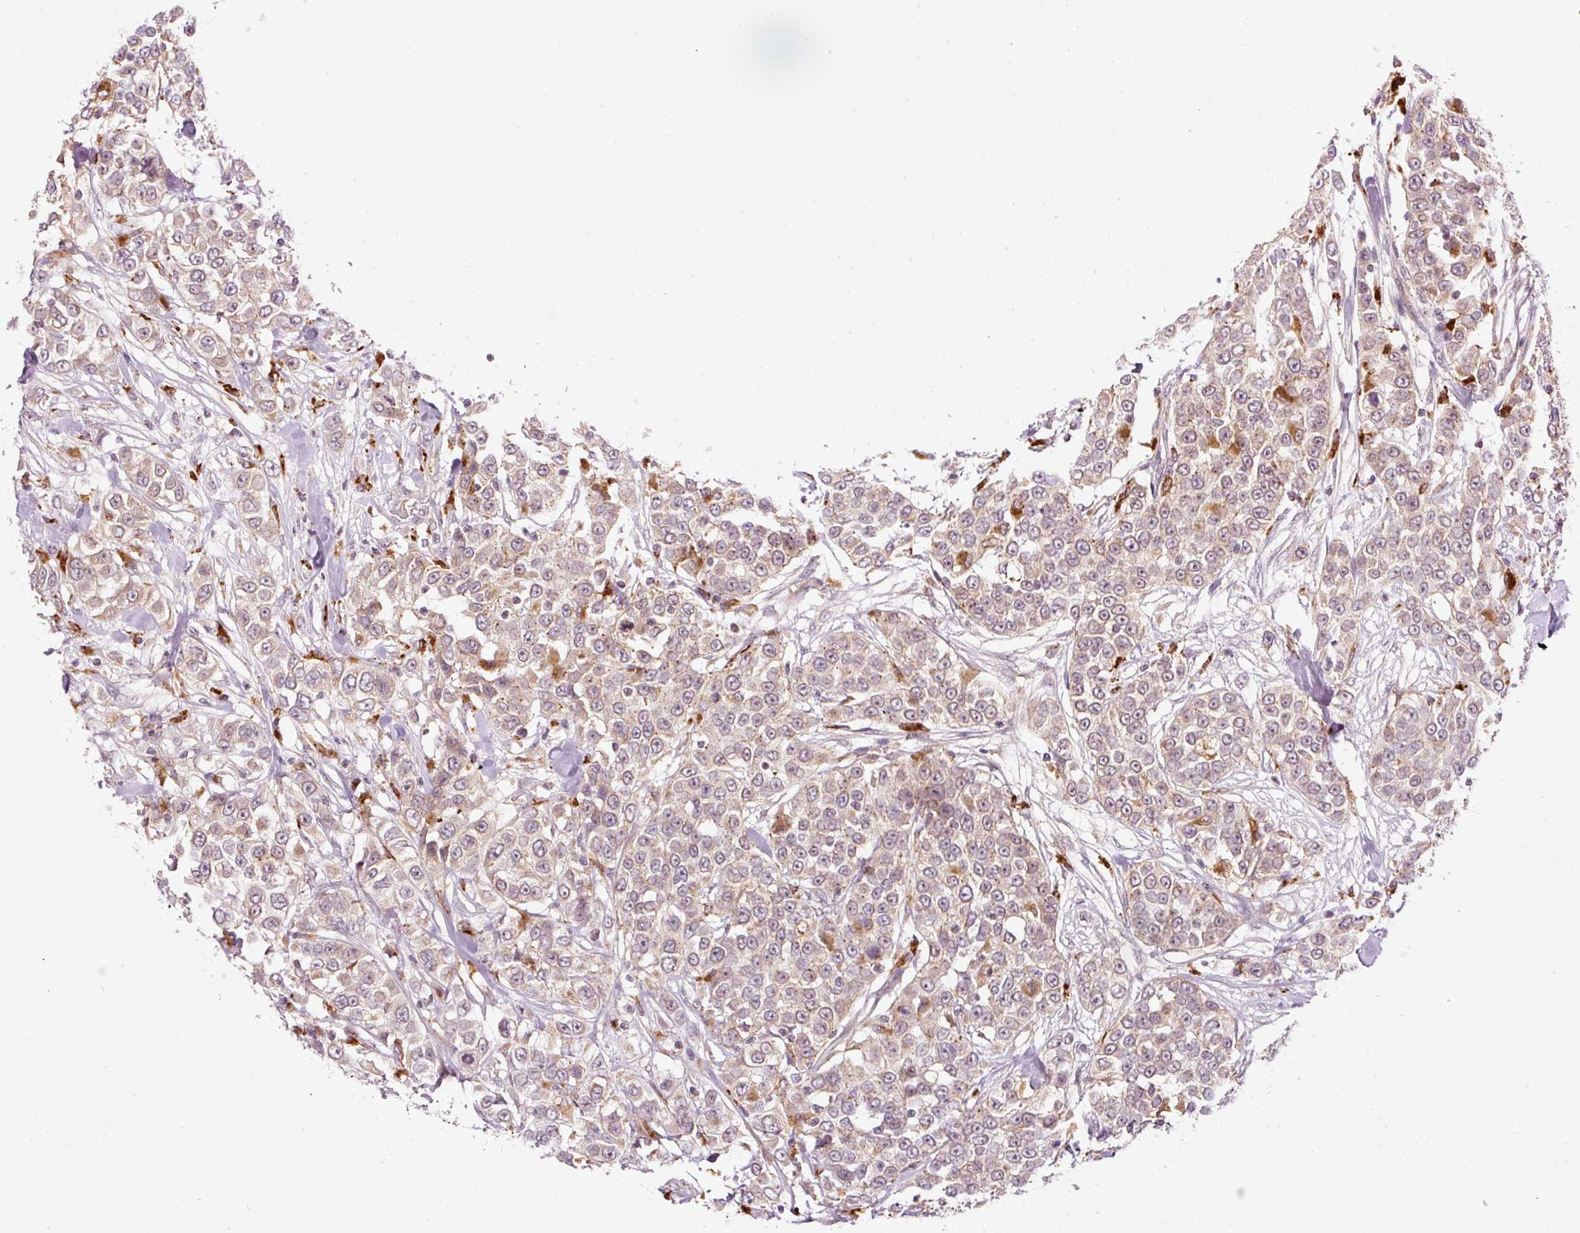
{"staining": {"intensity": "weak", "quantity": "25%-75%", "location": "cytoplasmic/membranous"}, "tissue": "urothelial cancer", "cell_type": "Tumor cells", "image_type": "cancer", "snomed": [{"axis": "morphology", "description": "Urothelial carcinoma, High grade"}, {"axis": "topography", "description": "Urinary bladder"}], "caption": "A low amount of weak cytoplasmic/membranous positivity is seen in about 25%-75% of tumor cells in urothelial cancer tissue.", "gene": "ZNF639", "patient": {"sex": "female", "age": 80}}